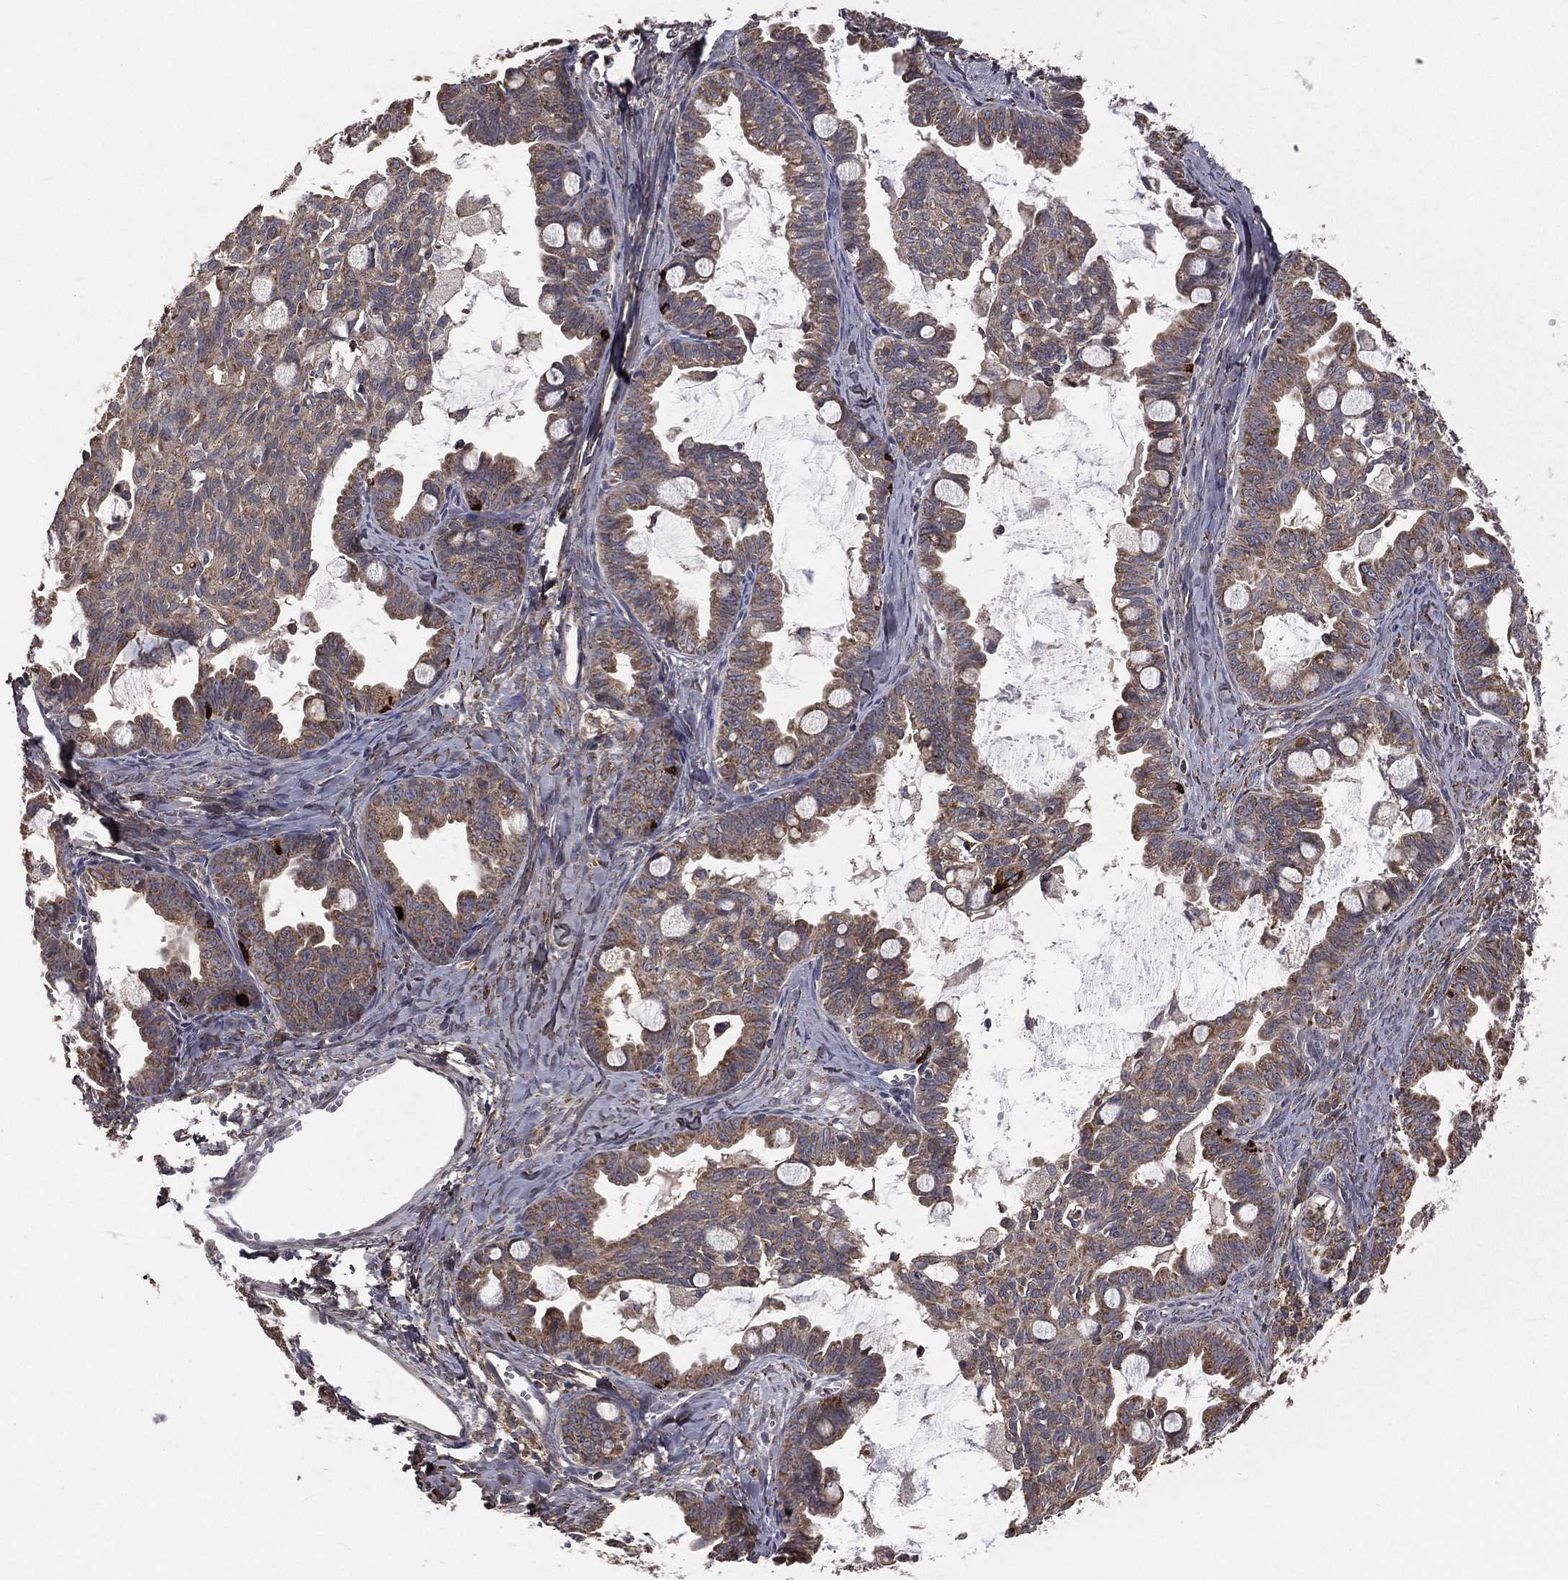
{"staining": {"intensity": "moderate", "quantity": ">75%", "location": "cytoplasmic/membranous"}, "tissue": "ovarian cancer", "cell_type": "Tumor cells", "image_type": "cancer", "snomed": [{"axis": "morphology", "description": "Cystadenocarcinoma, mucinous, NOS"}, {"axis": "topography", "description": "Ovary"}], "caption": "A photomicrograph of mucinous cystadenocarcinoma (ovarian) stained for a protein reveals moderate cytoplasmic/membranous brown staining in tumor cells.", "gene": "OLFML1", "patient": {"sex": "female", "age": 63}}